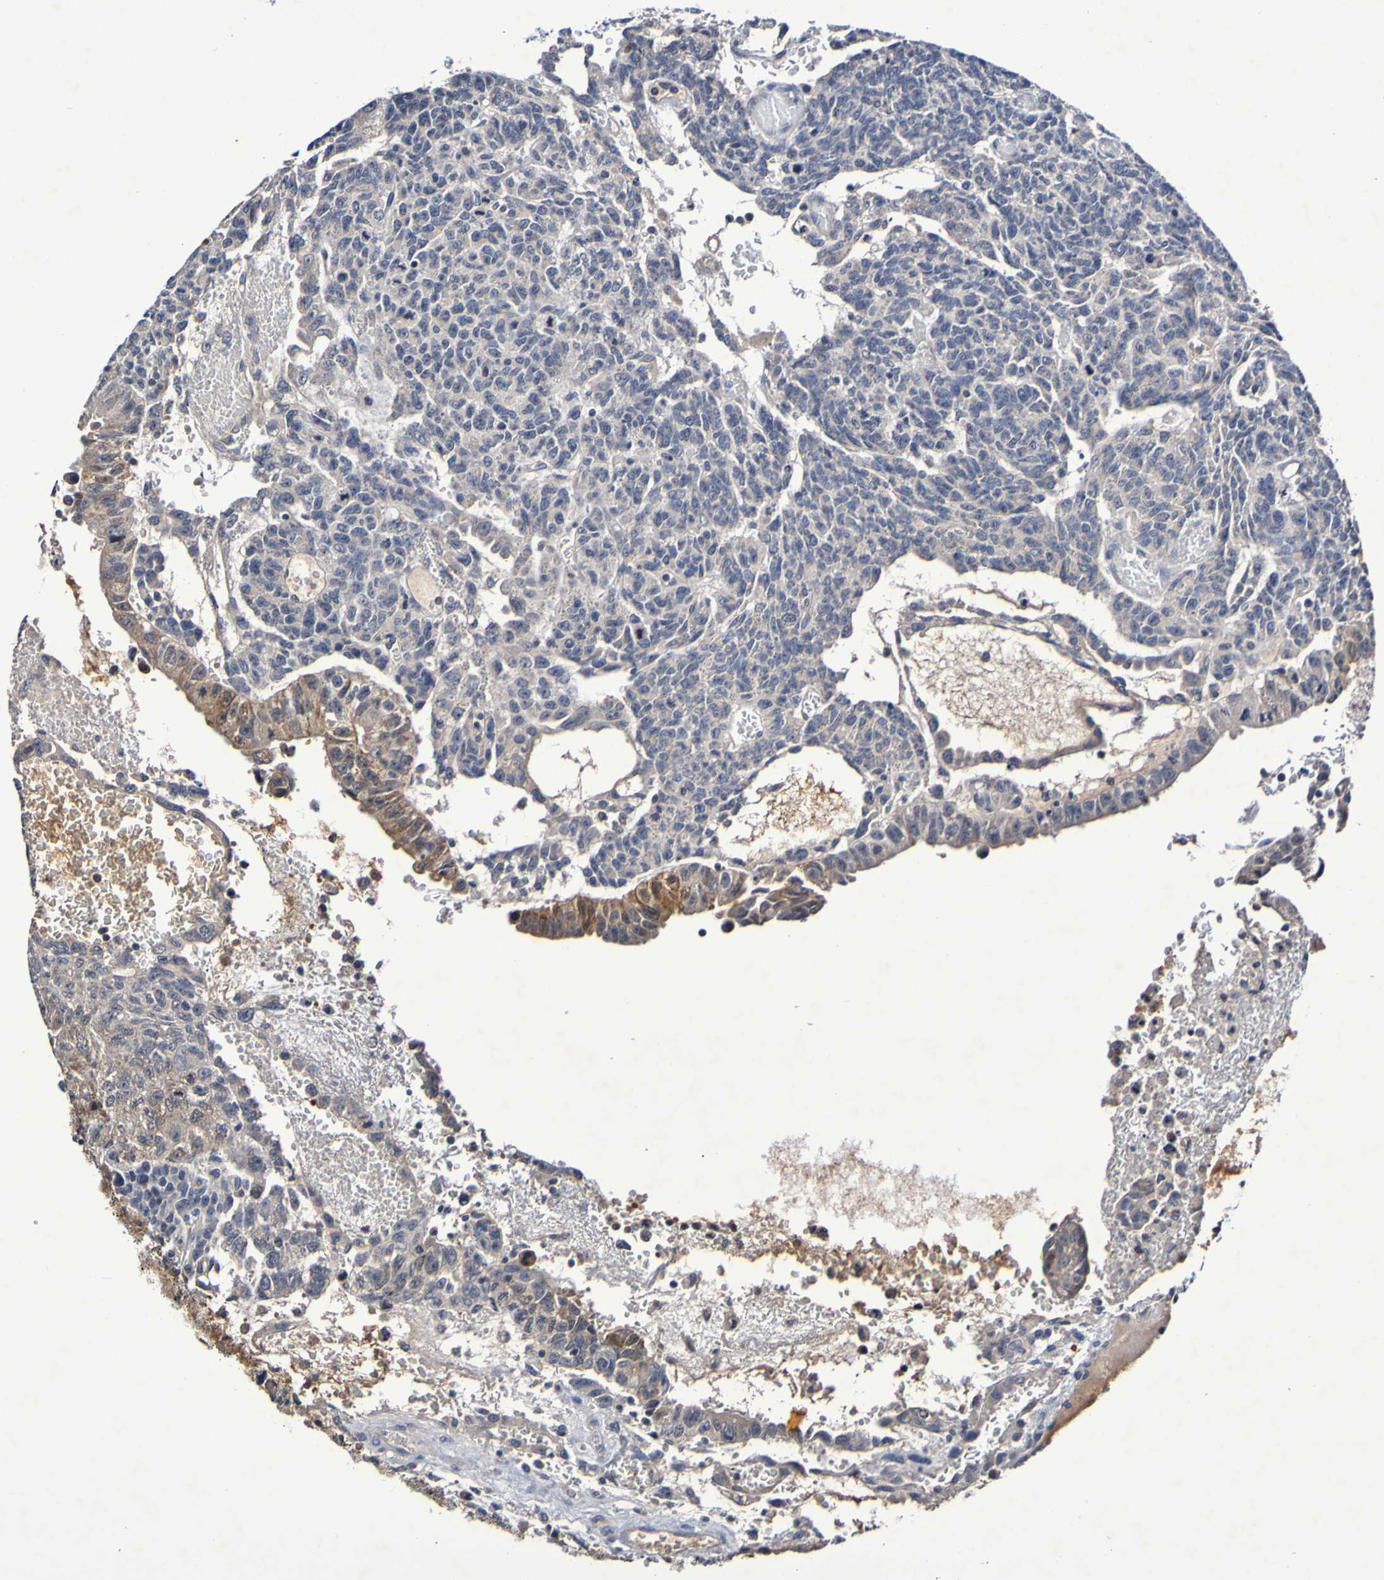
{"staining": {"intensity": "moderate", "quantity": "25%-75%", "location": "cytoplasmic/membranous"}, "tissue": "testis cancer", "cell_type": "Tumor cells", "image_type": "cancer", "snomed": [{"axis": "morphology", "description": "Seminoma, NOS"}, {"axis": "morphology", "description": "Carcinoma, Embryonal, NOS"}, {"axis": "topography", "description": "Testis"}], "caption": "Approximately 25%-75% of tumor cells in human testis seminoma reveal moderate cytoplasmic/membranous protein positivity as visualized by brown immunohistochemical staining.", "gene": "PTP4A2", "patient": {"sex": "male", "age": 52}}